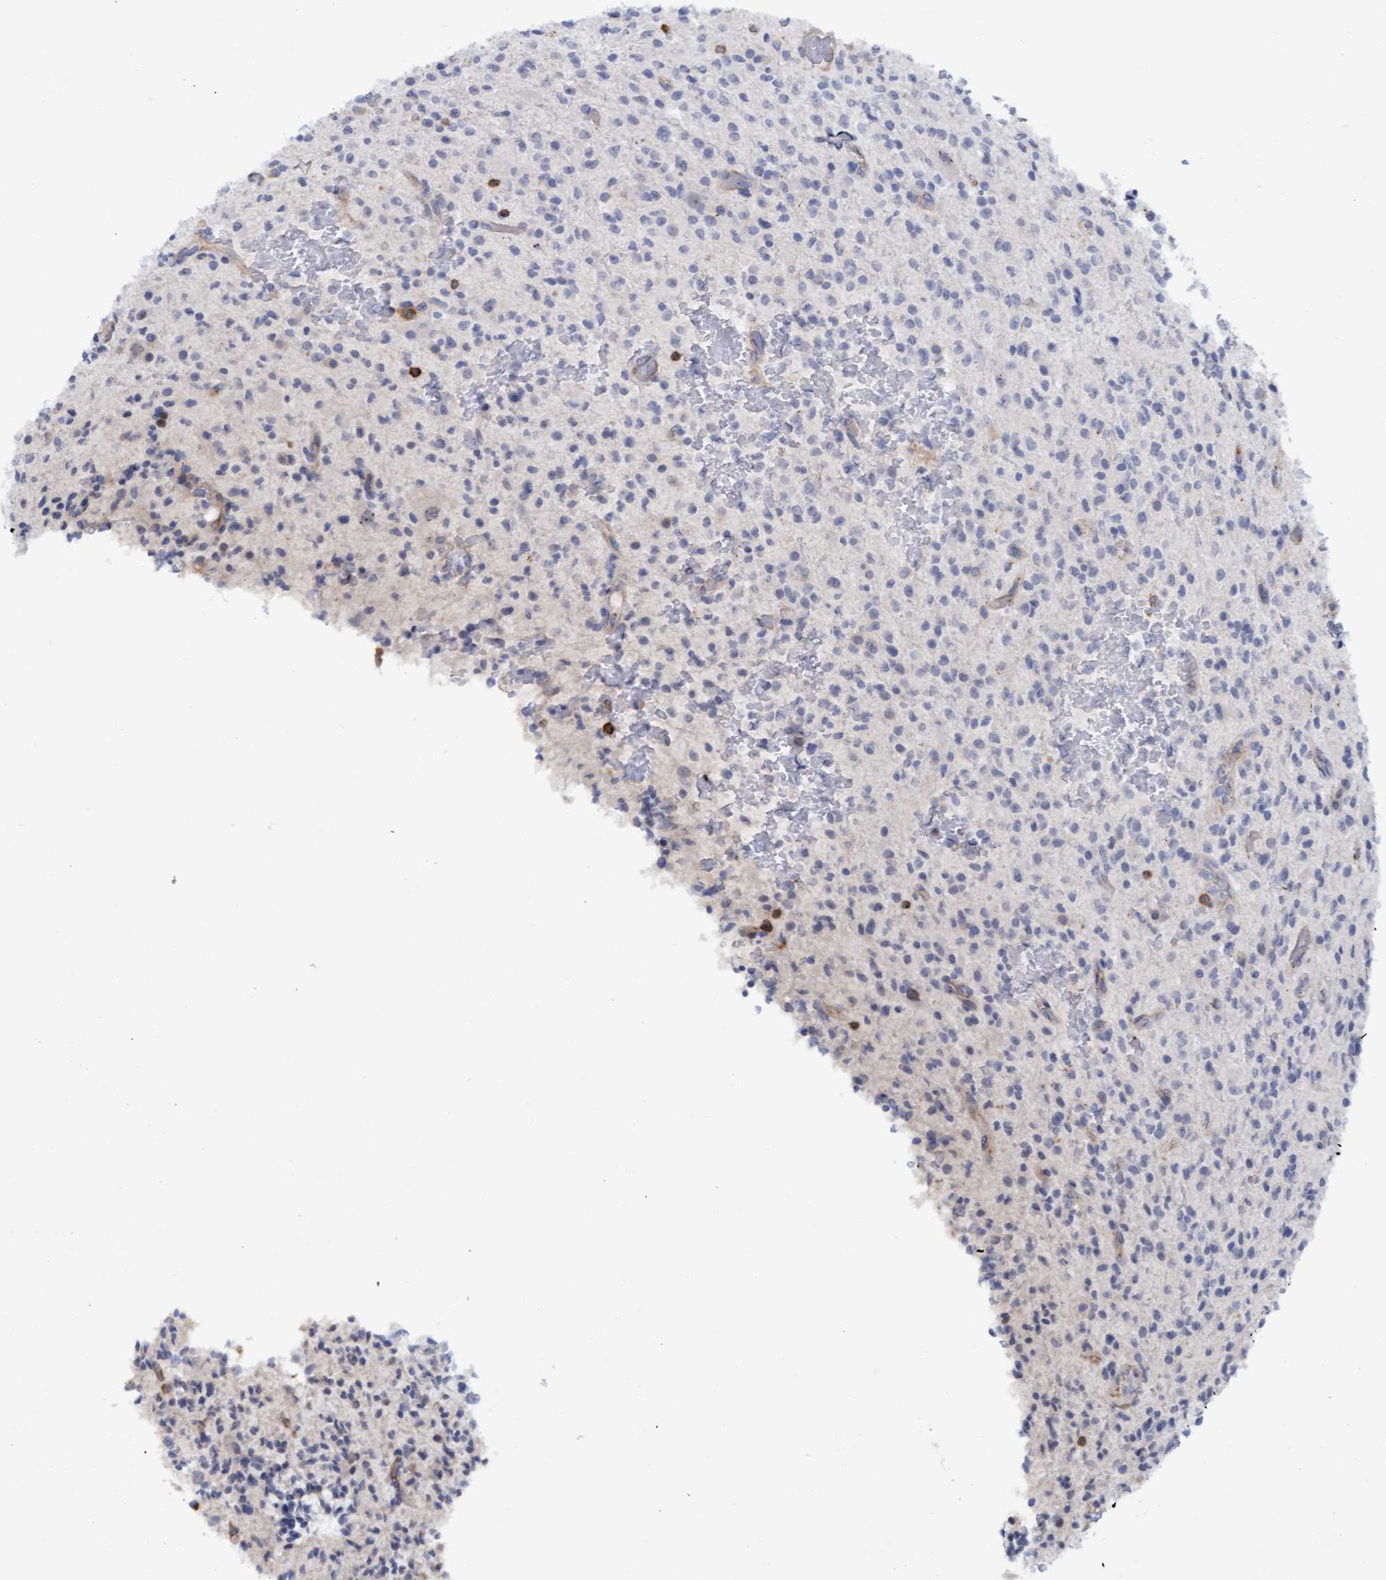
{"staining": {"intensity": "negative", "quantity": "none", "location": "none"}, "tissue": "glioma", "cell_type": "Tumor cells", "image_type": "cancer", "snomed": [{"axis": "morphology", "description": "Glioma, malignant, High grade"}, {"axis": "topography", "description": "Brain"}], "caption": "This is an IHC histopathology image of human glioma. There is no staining in tumor cells.", "gene": "FNBP1", "patient": {"sex": "male", "age": 34}}